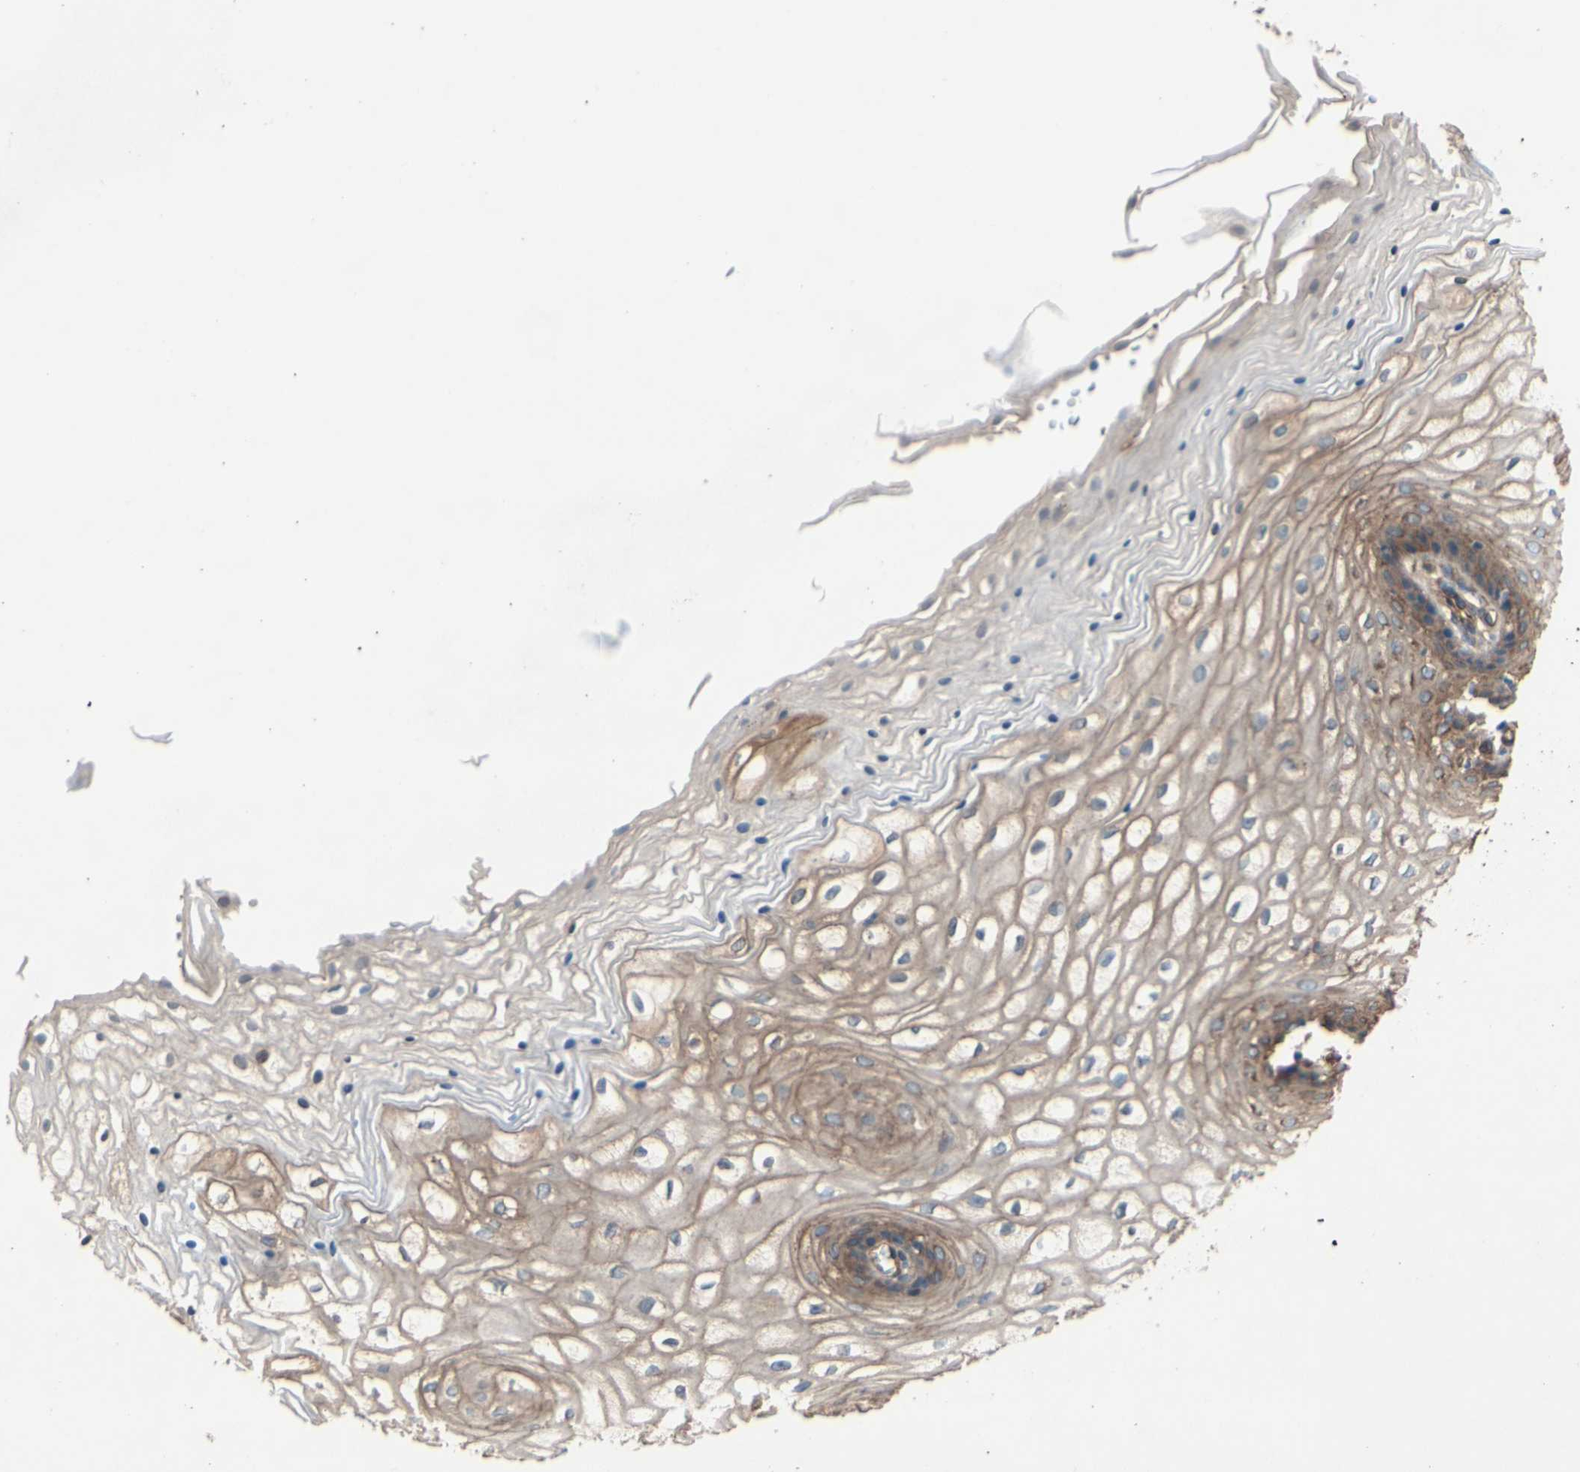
{"staining": {"intensity": "weak", "quantity": ">75%", "location": "cytoplasmic/membranous"}, "tissue": "vagina", "cell_type": "Squamous epithelial cells", "image_type": "normal", "snomed": [{"axis": "morphology", "description": "Normal tissue, NOS"}, {"axis": "topography", "description": "Vagina"}], "caption": "Vagina stained with immunohistochemistry (IHC) displays weak cytoplasmic/membranous staining in about >75% of squamous epithelial cells.", "gene": "CTTNBP2", "patient": {"sex": "female", "age": 34}}